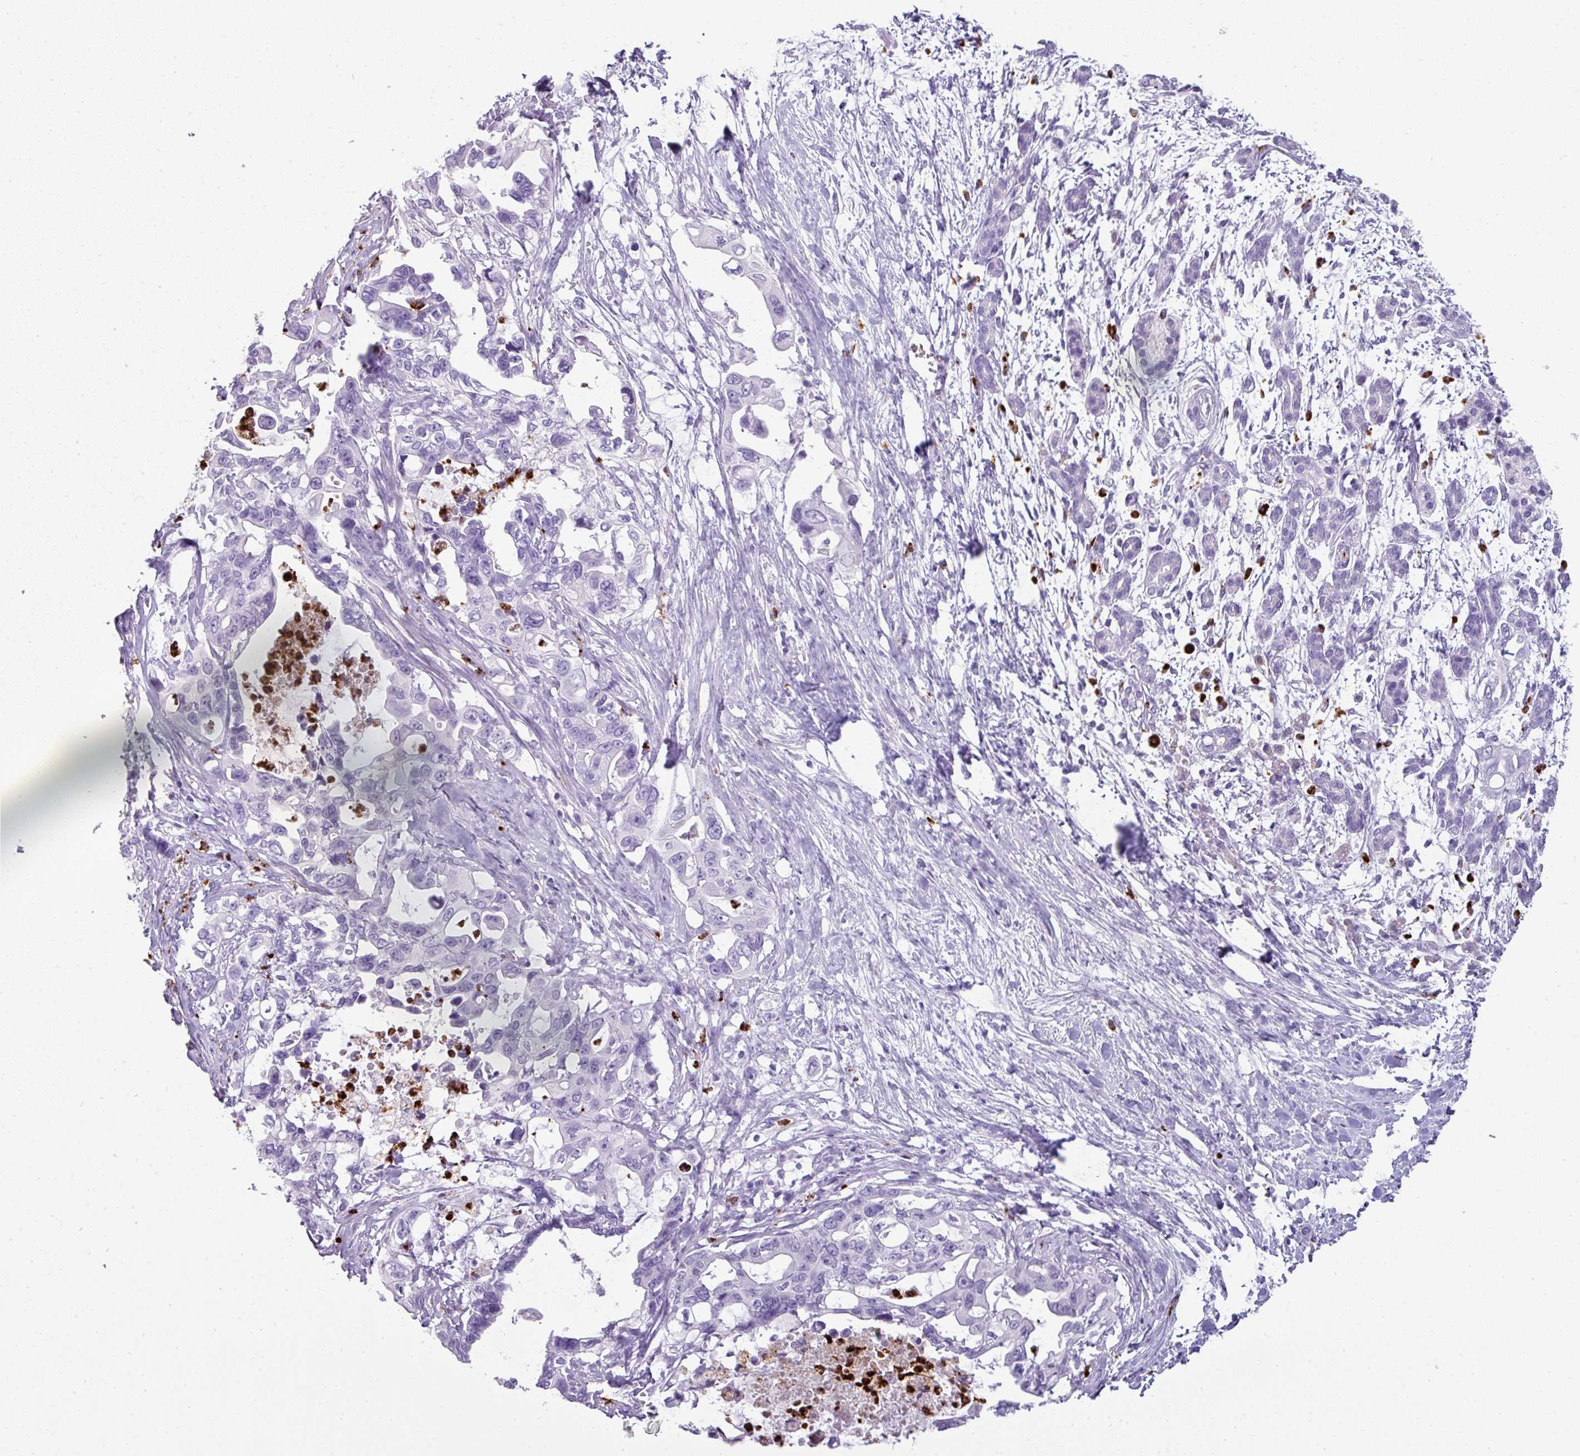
{"staining": {"intensity": "negative", "quantity": "none", "location": "none"}, "tissue": "pancreatic cancer", "cell_type": "Tumor cells", "image_type": "cancer", "snomed": [{"axis": "morphology", "description": "Adenocarcinoma, NOS"}, {"axis": "topography", "description": "Pancreas"}], "caption": "Immunohistochemistry (IHC) of human pancreatic adenocarcinoma exhibits no expression in tumor cells.", "gene": "CTSG", "patient": {"sex": "male", "age": 61}}